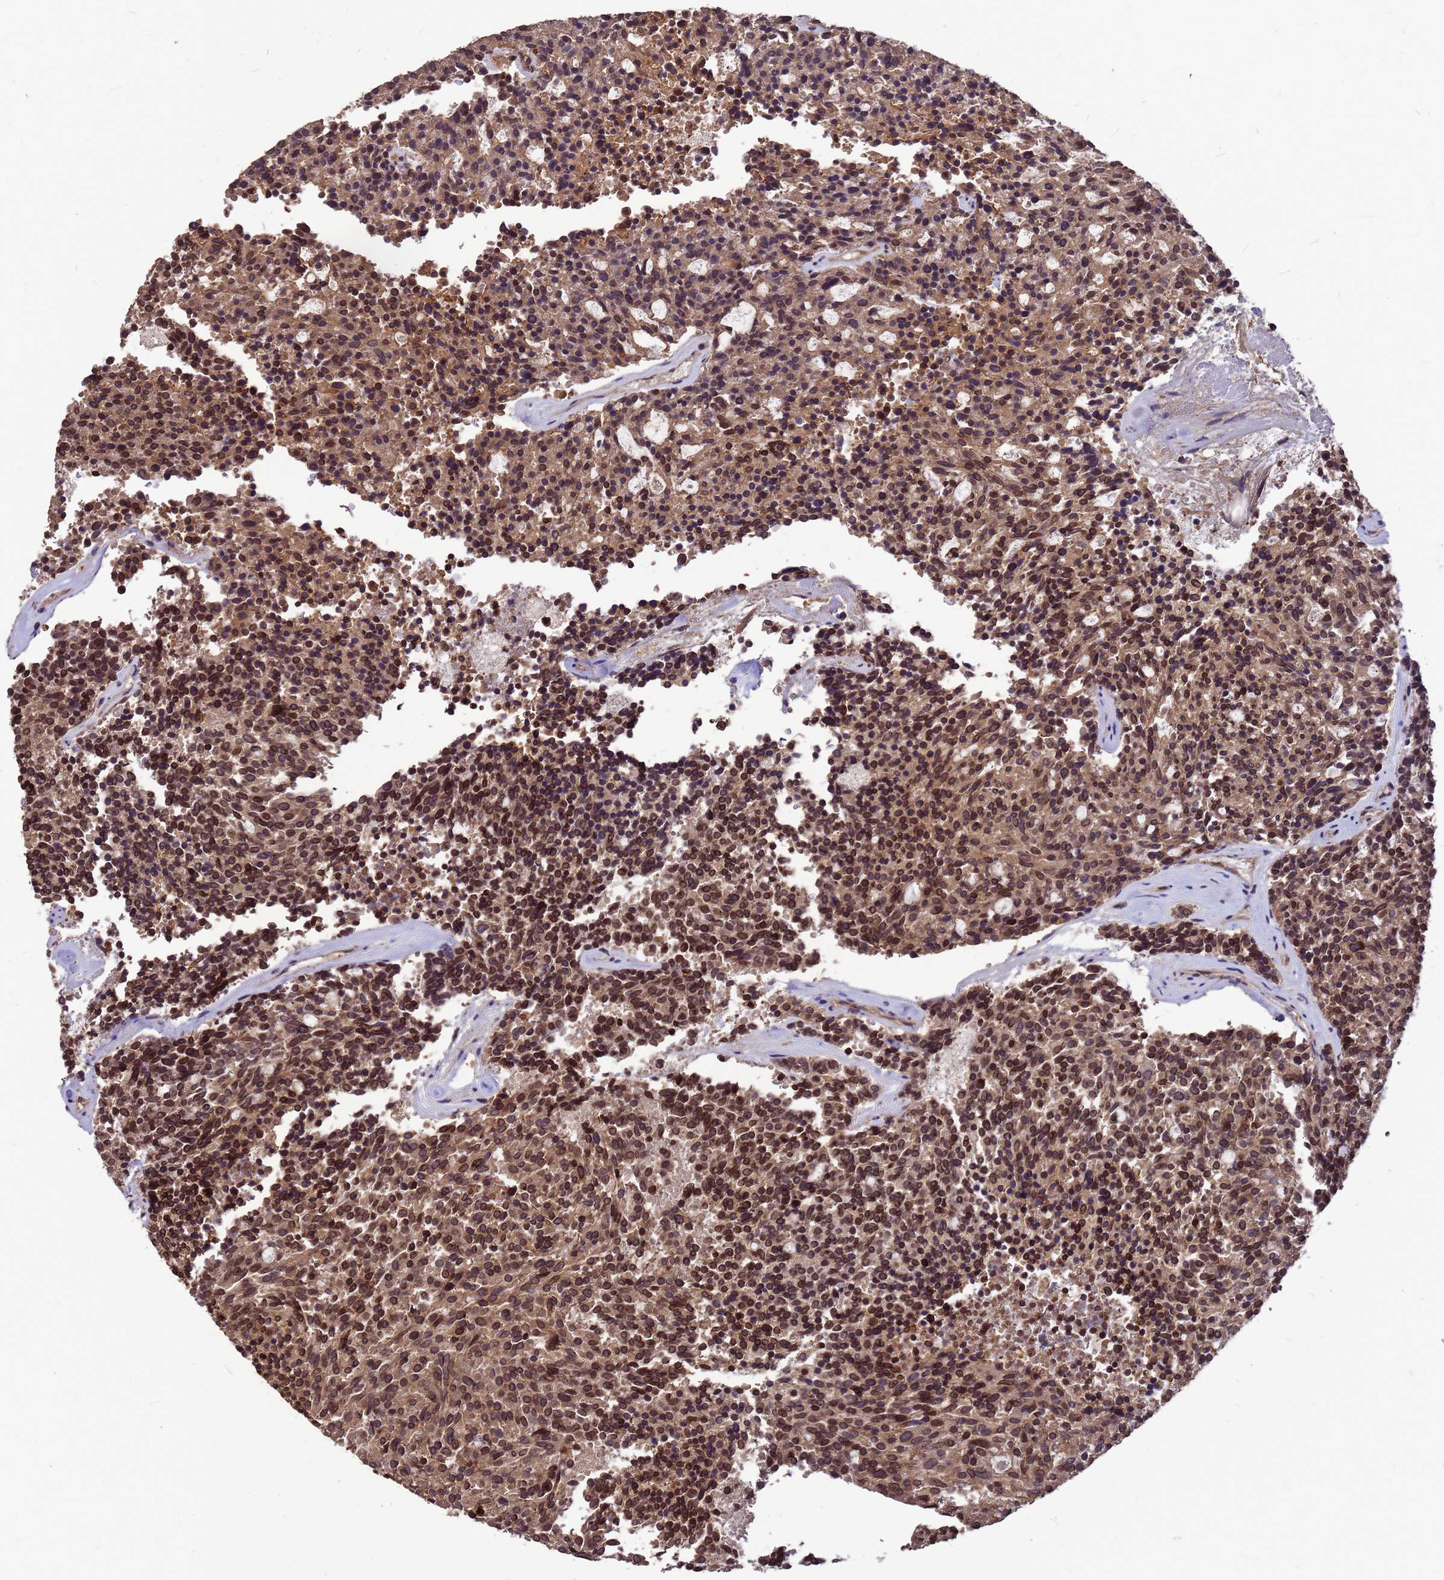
{"staining": {"intensity": "moderate", "quantity": ">75%", "location": "cytoplasmic/membranous,nuclear"}, "tissue": "carcinoid", "cell_type": "Tumor cells", "image_type": "cancer", "snomed": [{"axis": "morphology", "description": "Carcinoid, malignant, NOS"}, {"axis": "topography", "description": "Pancreas"}], "caption": "The immunohistochemical stain highlights moderate cytoplasmic/membranous and nuclear expression in tumor cells of carcinoid tissue.", "gene": "C1orf35", "patient": {"sex": "female", "age": 54}}